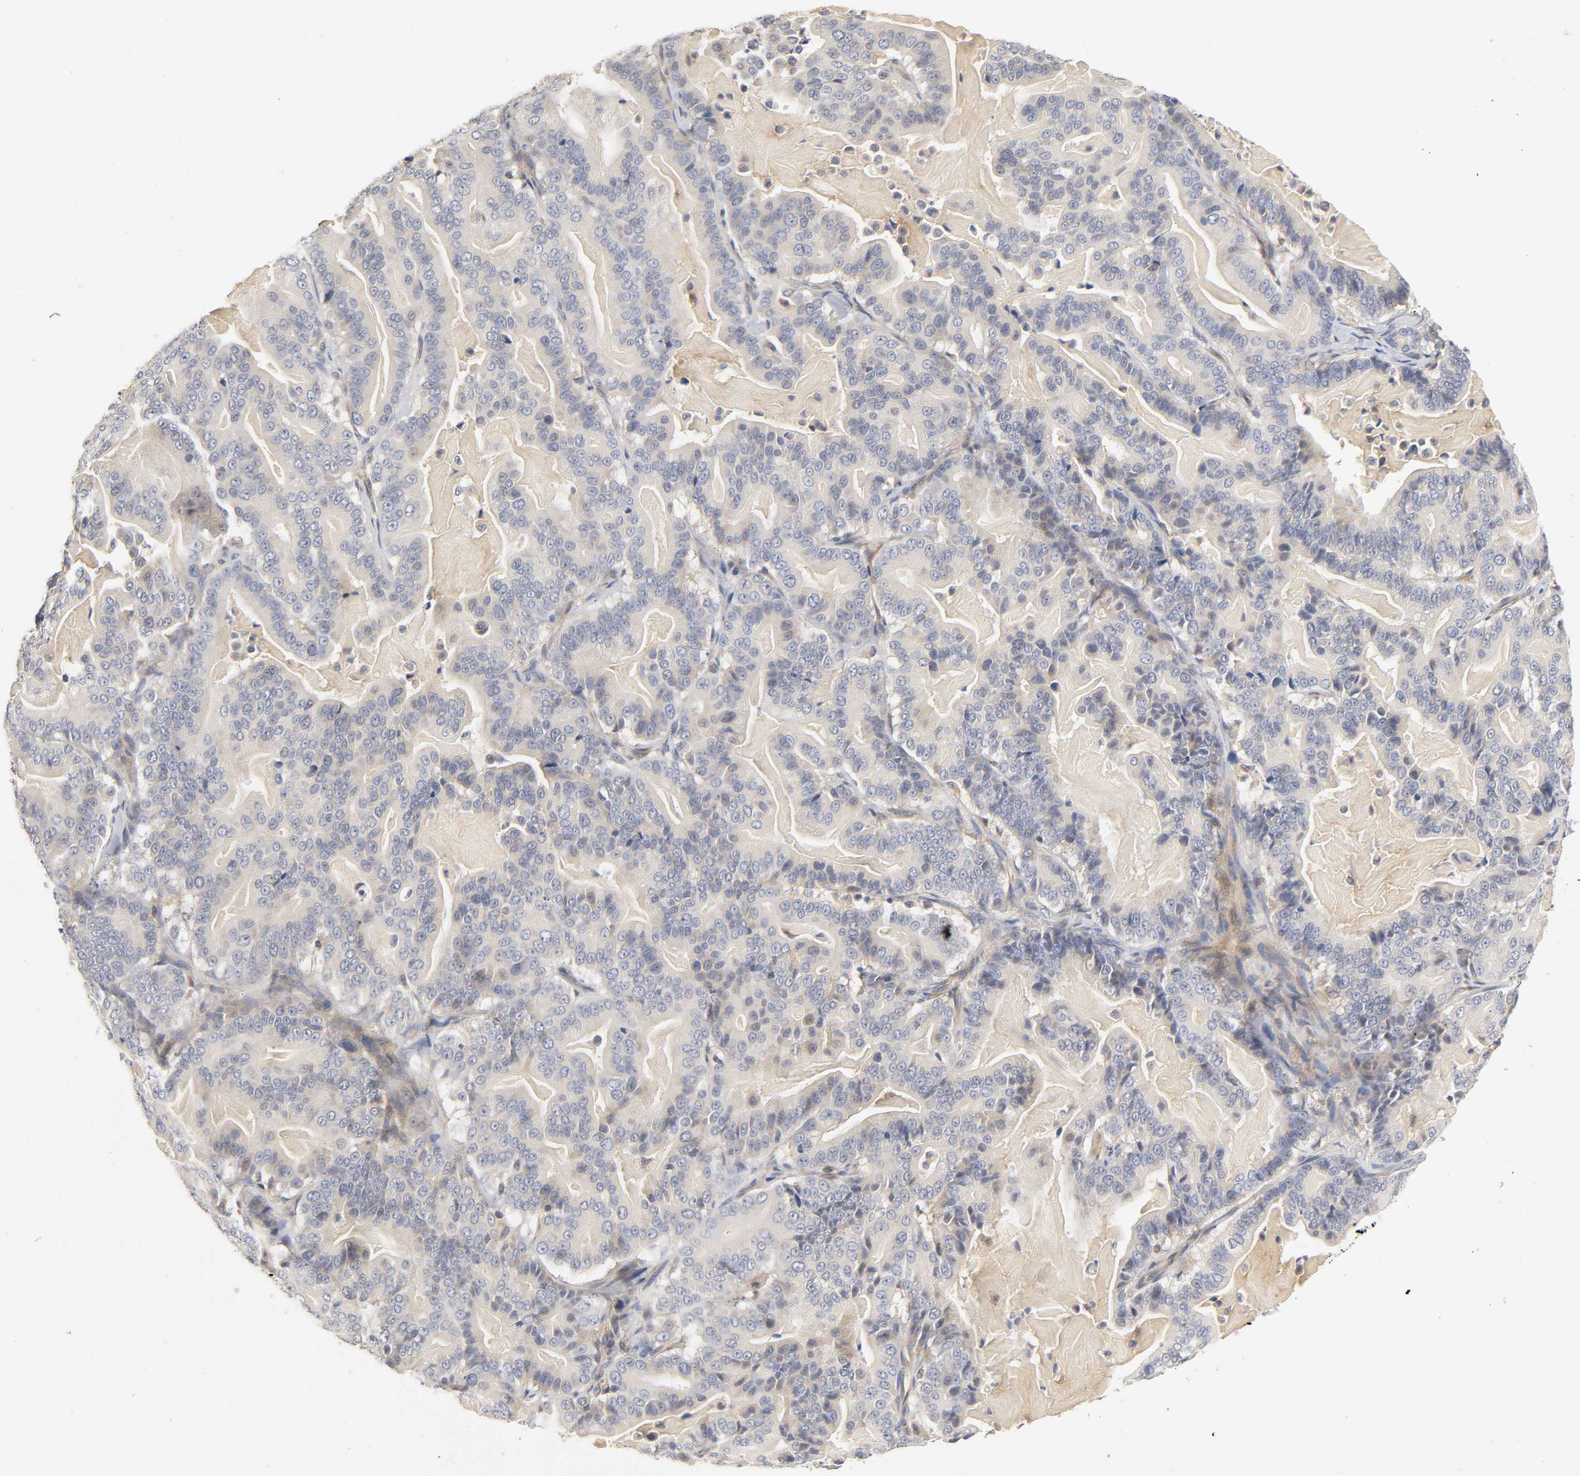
{"staining": {"intensity": "negative", "quantity": "none", "location": "none"}, "tissue": "pancreatic cancer", "cell_type": "Tumor cells", "image_type": "cancer", "snomed": [{"axis": "morphology", "description": "Adenocarcinoma, NOS"}, {"axis": "topography", "description": "Pancreas"}], "caption": "The histopathology image reveals no significant positivity in tumor cells of pancreatic adenocarcinoma.", "gene": "RHOA", "patient": {"sex": "male", "age": 63}}